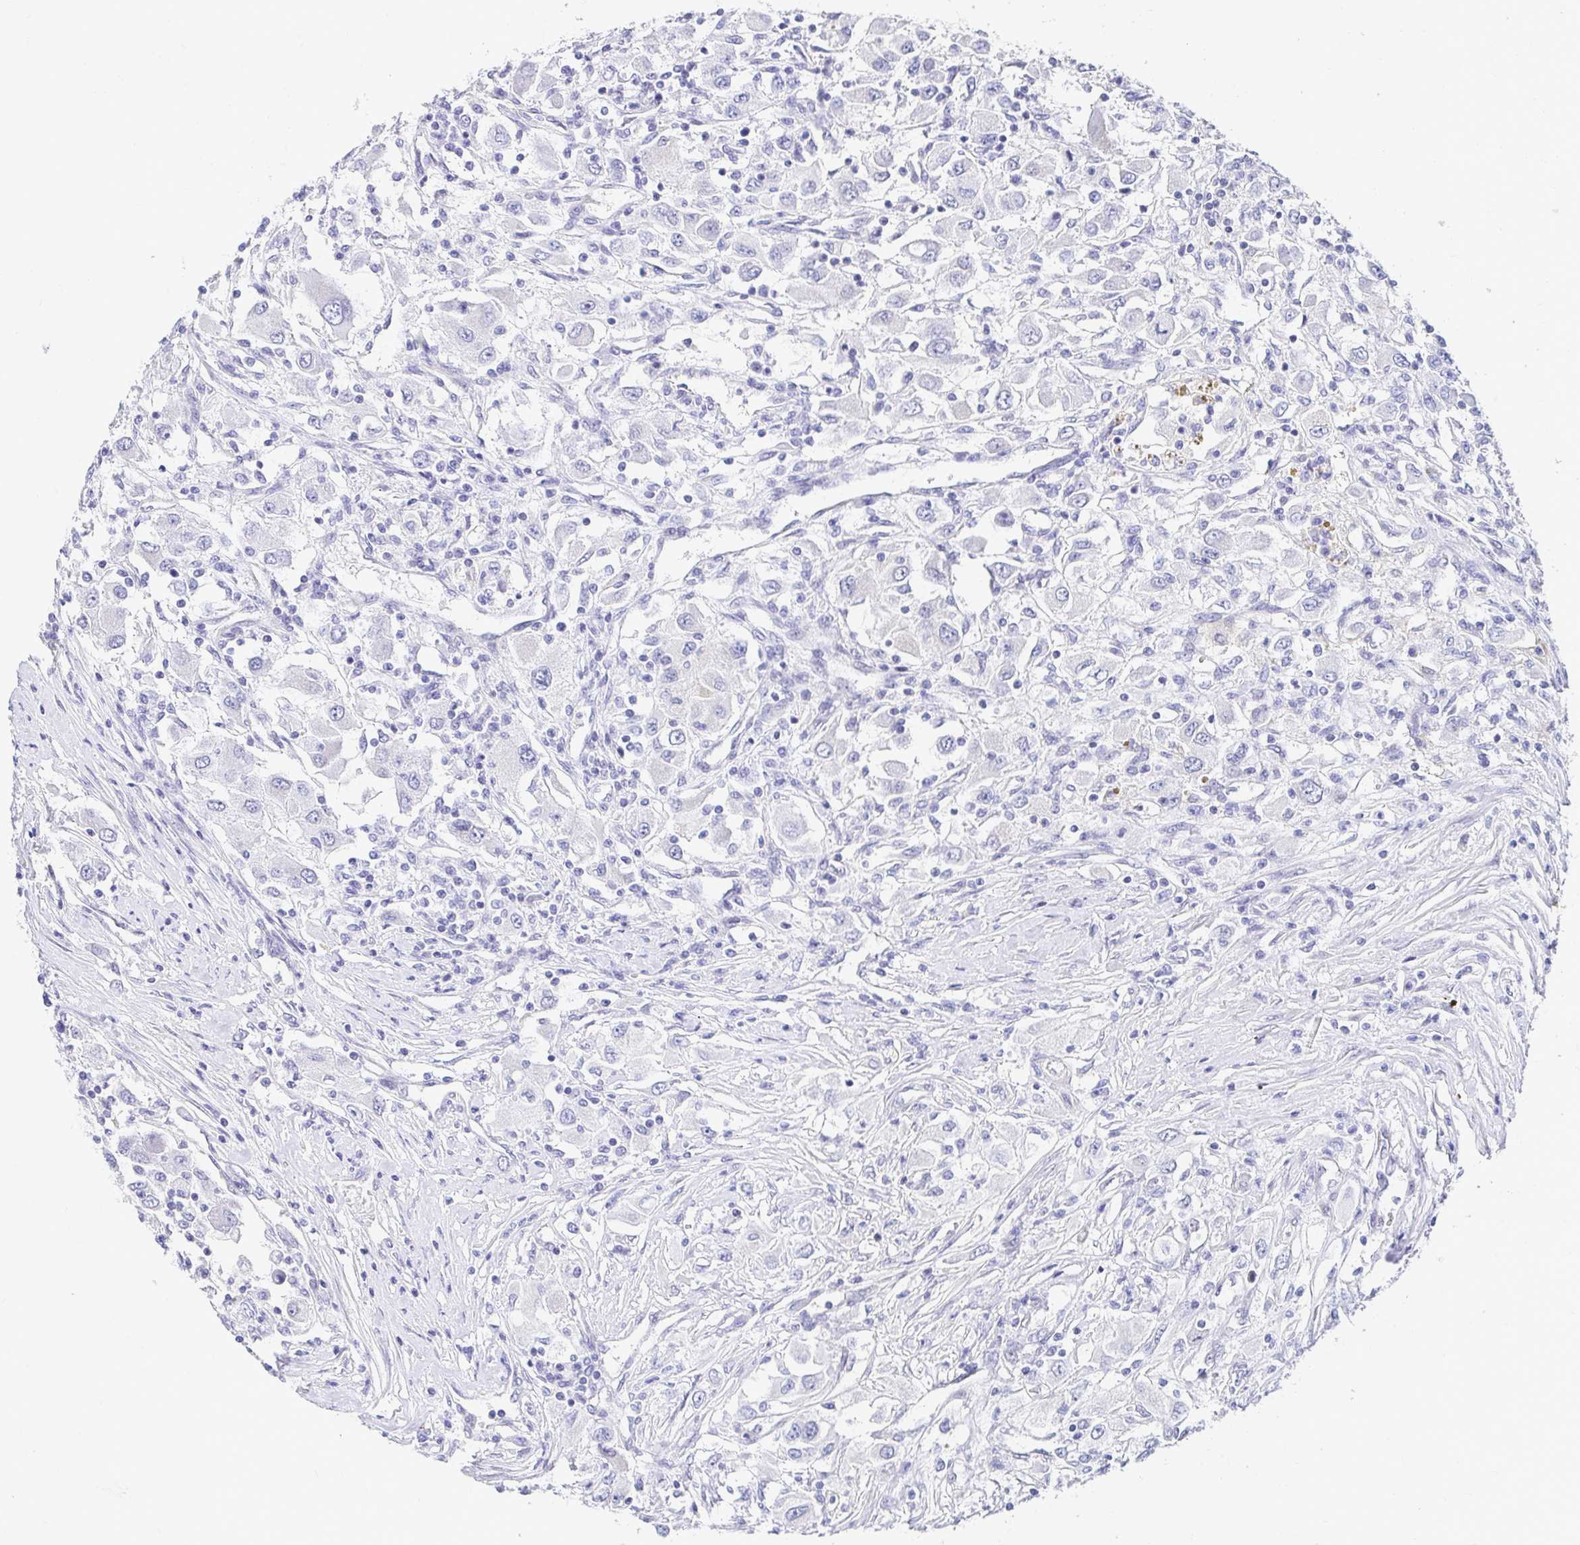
{"staining": {"intensity": "negative", "quantity": "none", "location": "none"}, "tissue": "renal cancer", "cell_type": "Tumor cells", "image_type": "cancer", "snomed": [{"axis": "morphology", "description": "Adenocarcinoma, NOS"}, {"axis": "topography", "description": "Kidney"}], "caption": "IHC of renal cancer exhibits no positivity in tumor cells. The staining is performed using DAB brown chromogen with nuclei counter-stained in using hematoxylin.", "gene": "AKAP14", "patient": {"sex": "female", "age": 67}}